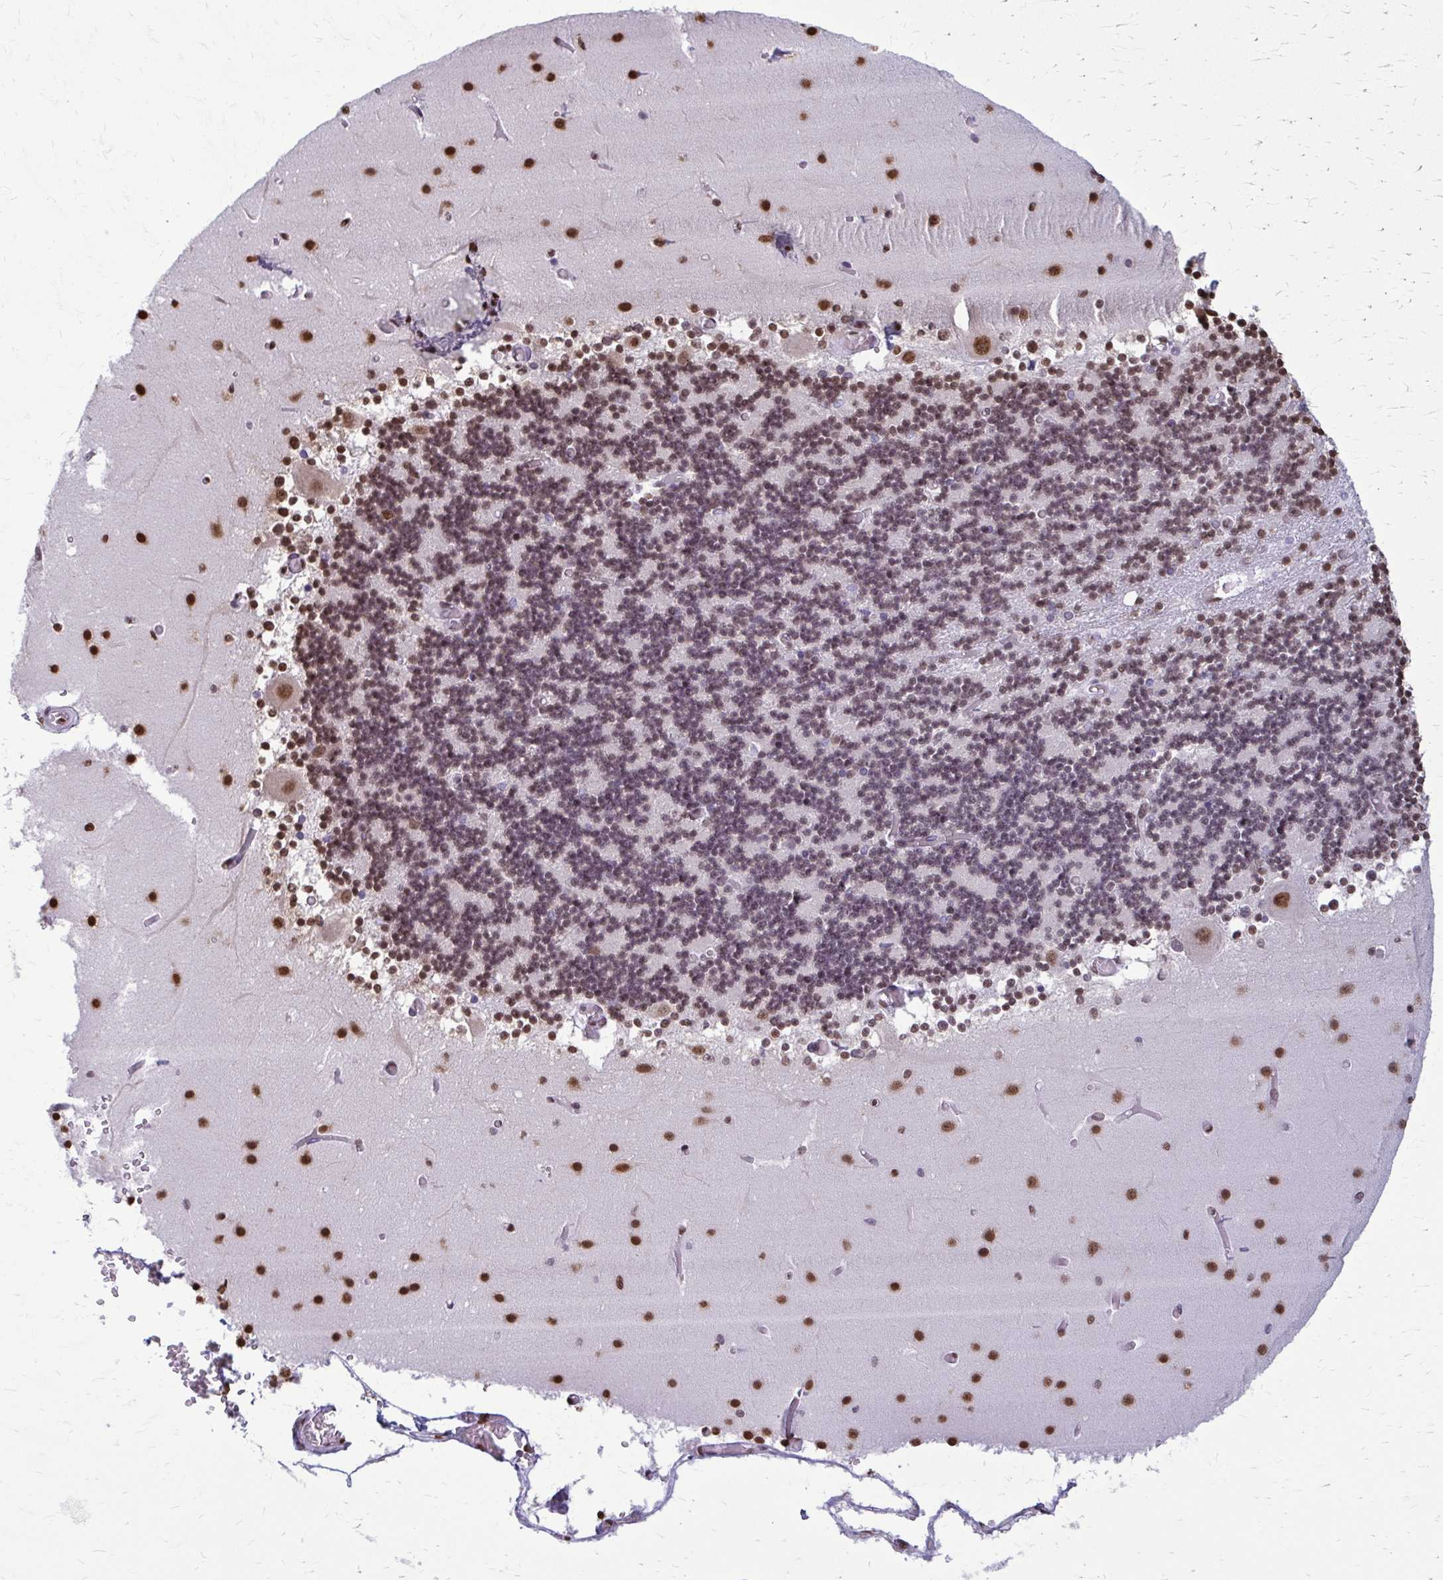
{"staining": {"intensity": "moderate", "quantity": "25%-75%", "location": "nuclear"}, "tissue": "cerebellum", "cell_type": "Cells in granular layer", "image_type": "normal", "snomed": [{"axis": "morphology", "description": "Normal tissue, NOS"}, {"axis": "topography", "description": "Cerebellum"}], "caption": "The micrograph shows immunohistochemical staining of normal cerebellum. There is moderate nuclear expression is appreciated in approximately 25%-75% of cells in granular layer. Nuclei are stained in blue.", "gene": "SNRPA", "patient": {"sex": "female", "age": 28}}